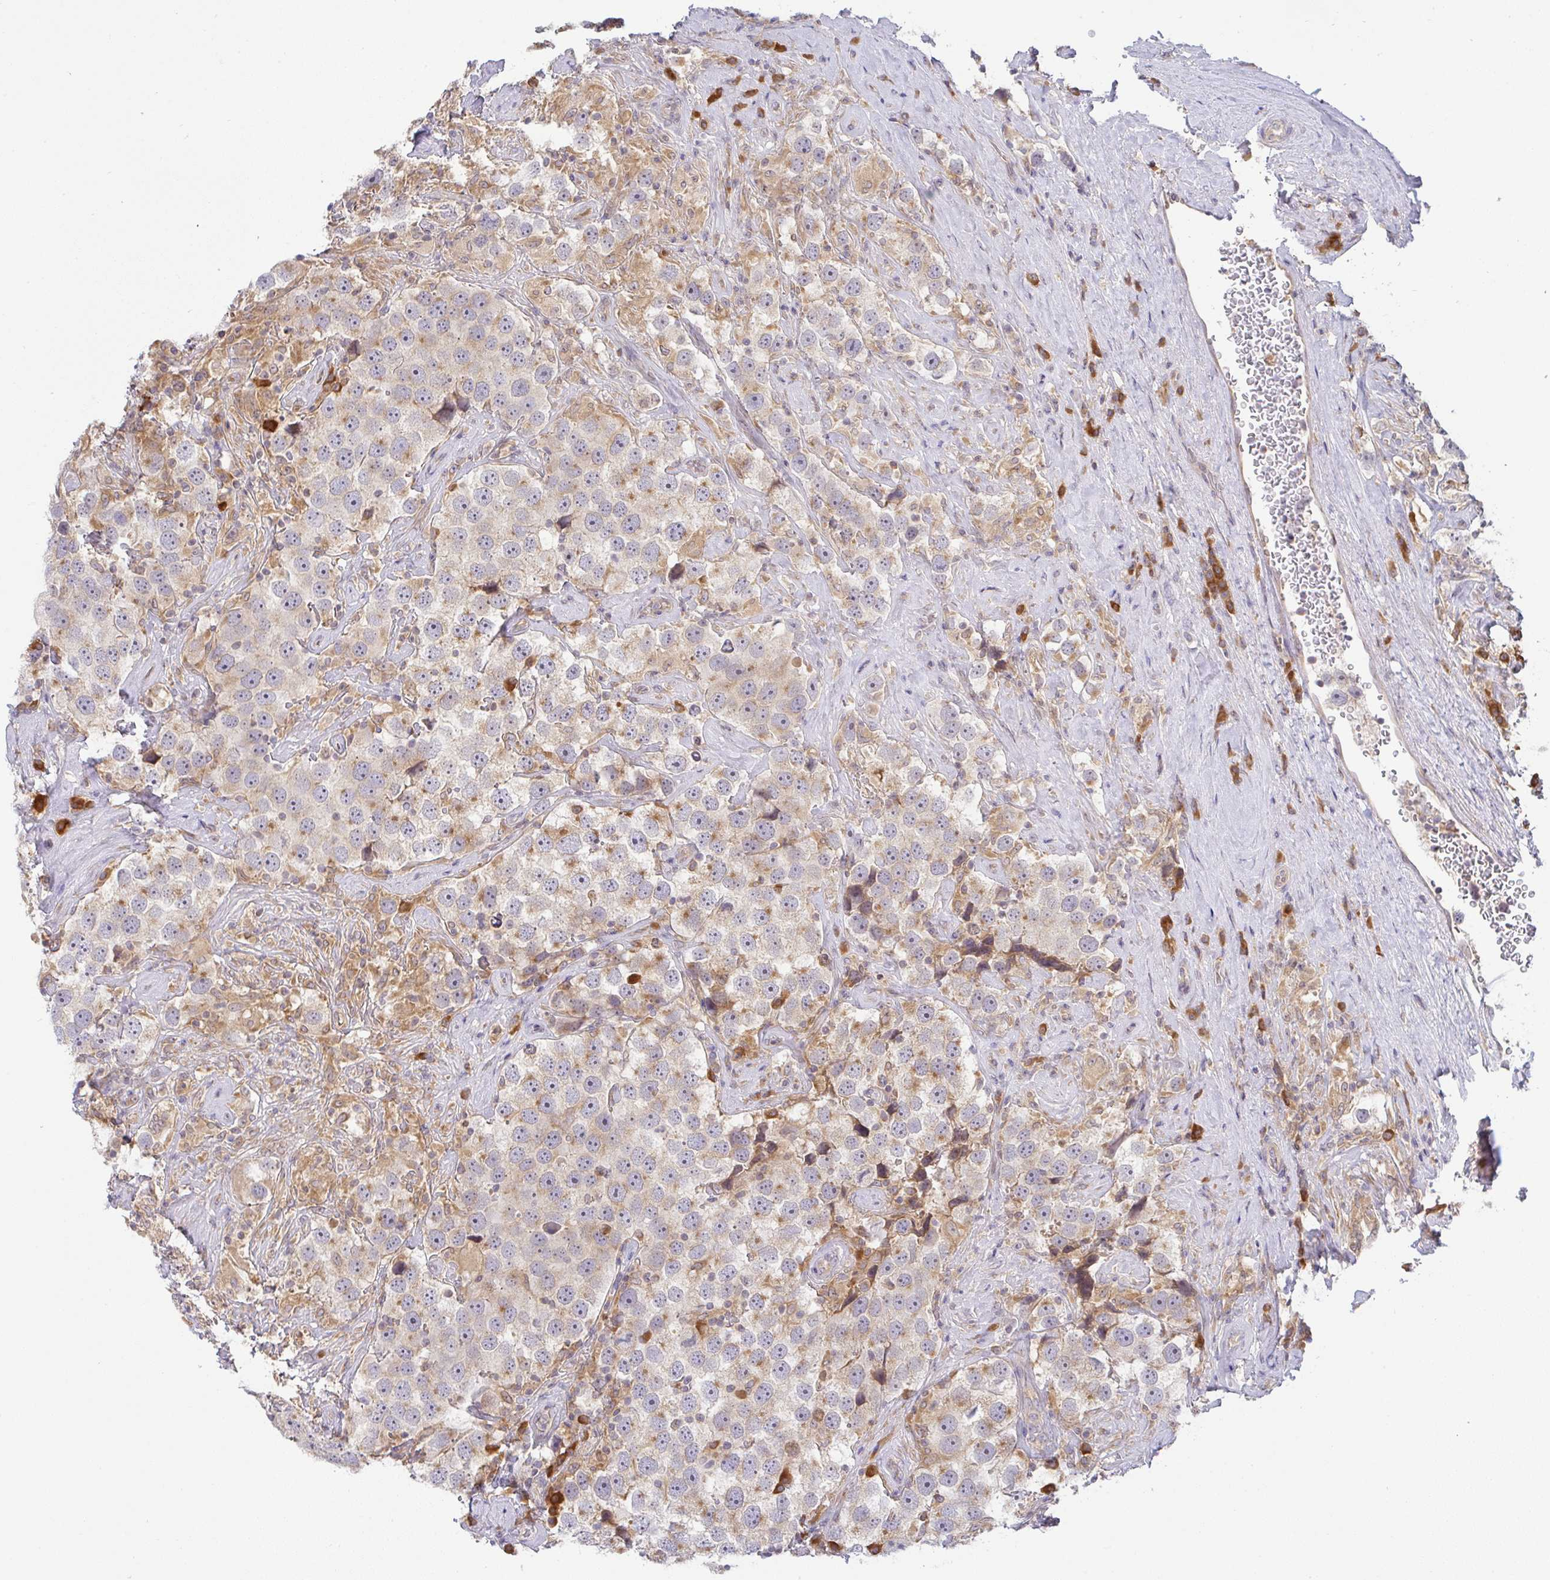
{"staining": {"intensity": "weak", "quantity": ">75%", "location": "cytoplasmic/membranous"}, "tissue": "testis cancer", "cell_type": "Tumor cells", "image_type": "cancer", "snomed": [{"axis": "morphology", "description": "Seminoma, NOS"}, {"axis": "topography", "description": "Testis"}], "caption": "This is an image of immunohistochemistry staining of testis cancer (seminoma), which shows weak staining in the cytoplasmic/membranous of tumor cells.", "gene": "DERL2", "patient": {"sex": "male", "age": 49}}